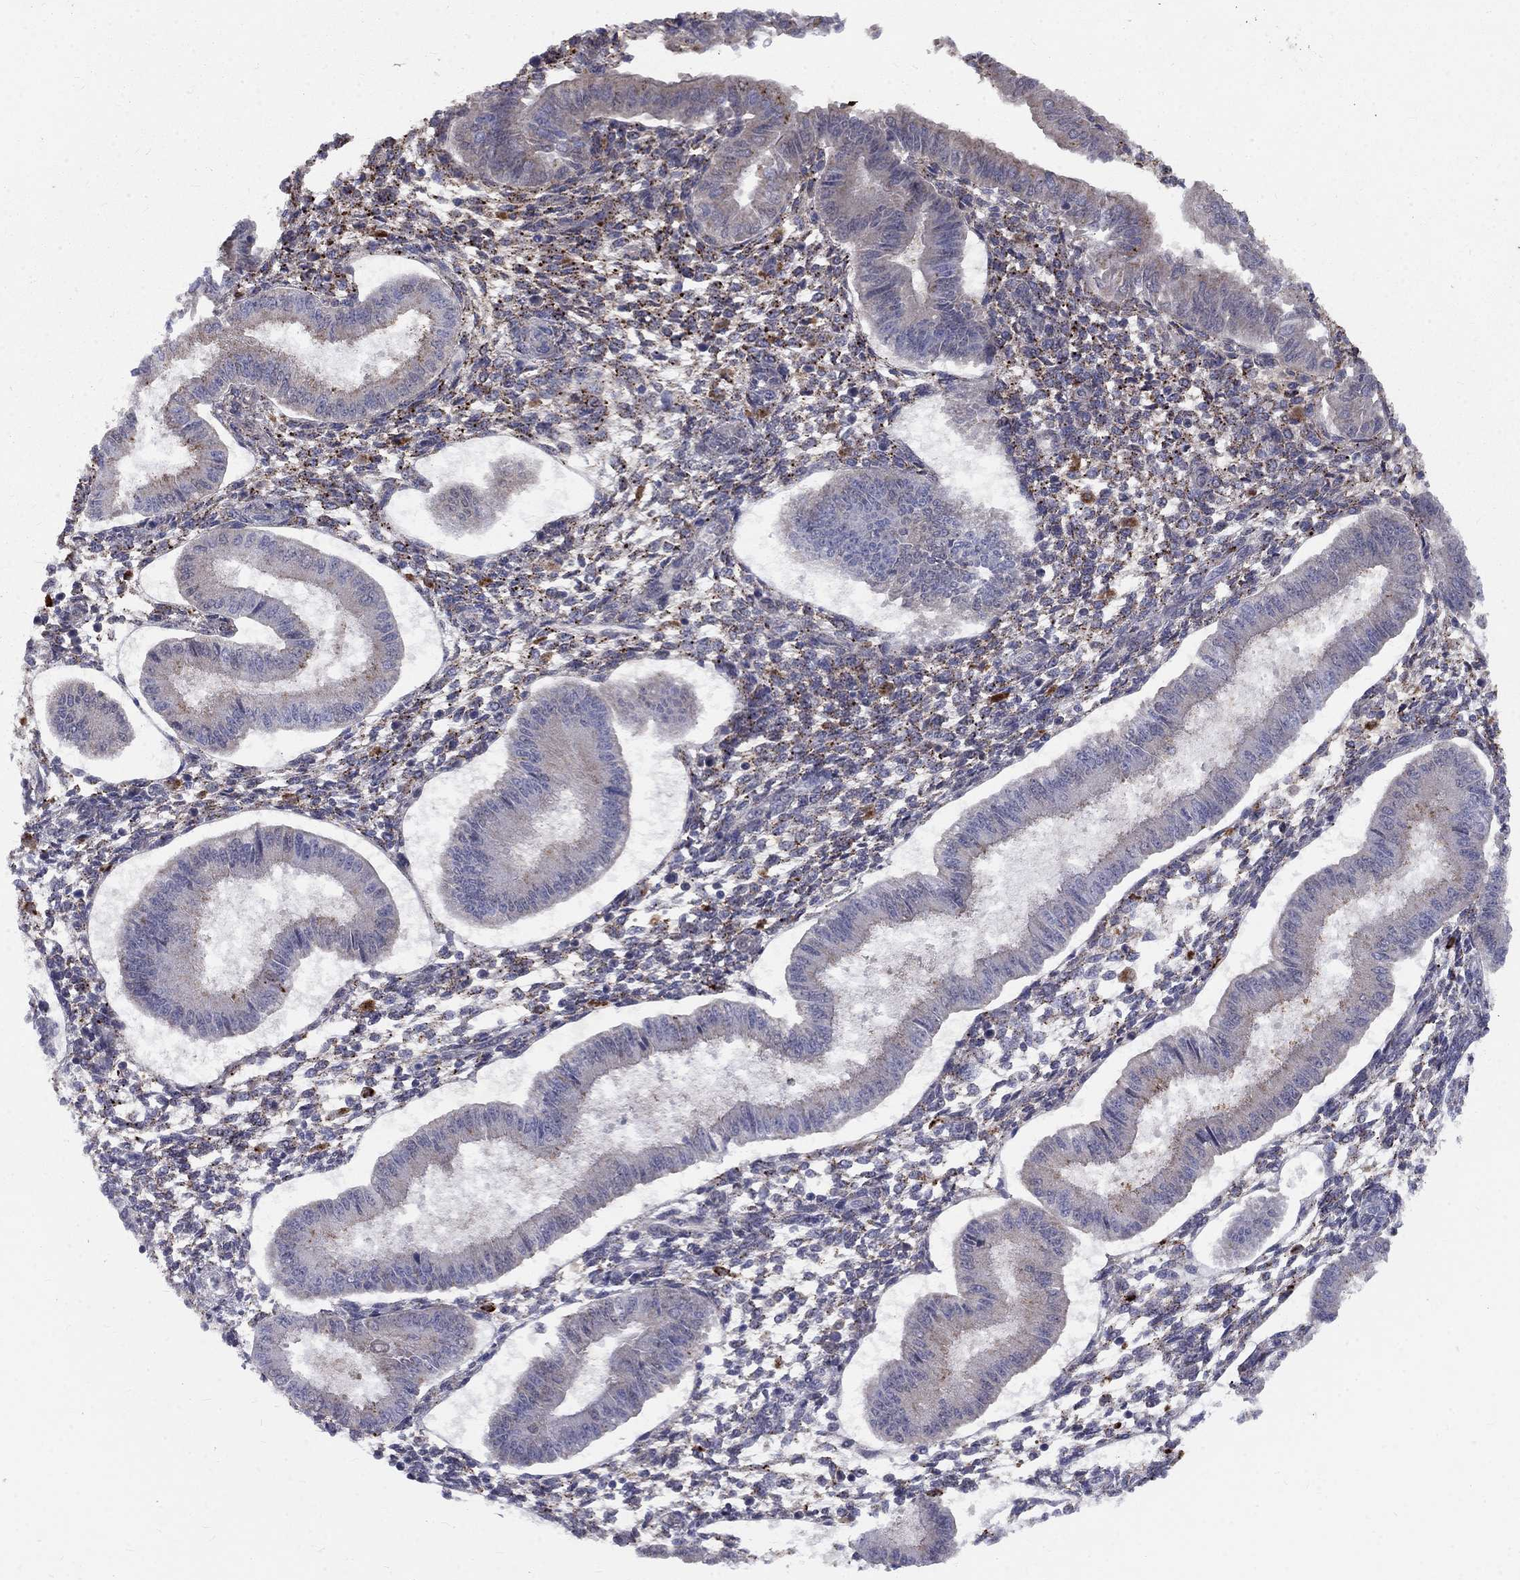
{"staining": {"intensity": "strong", "quantity": "<25%", "location": "cytoplasmic/membranous"}, "tissue": "endometrium", "cell_type": "Cells in endometrial stroma", "image_type": "normal", "snomed": [{"axis": "morphology", "description": "Normal tissue, NOS"}, {"axis": "topography", "description": "Endometrium"}], "caption": "Cells in endometrial stroma demonstrate medium levels of strong cytoplasmic/membranous positivity in approximately <25% of cells in normal endometrium.", "gene": "EPDR1", "patient": {"sex": "female", "age": 43}}